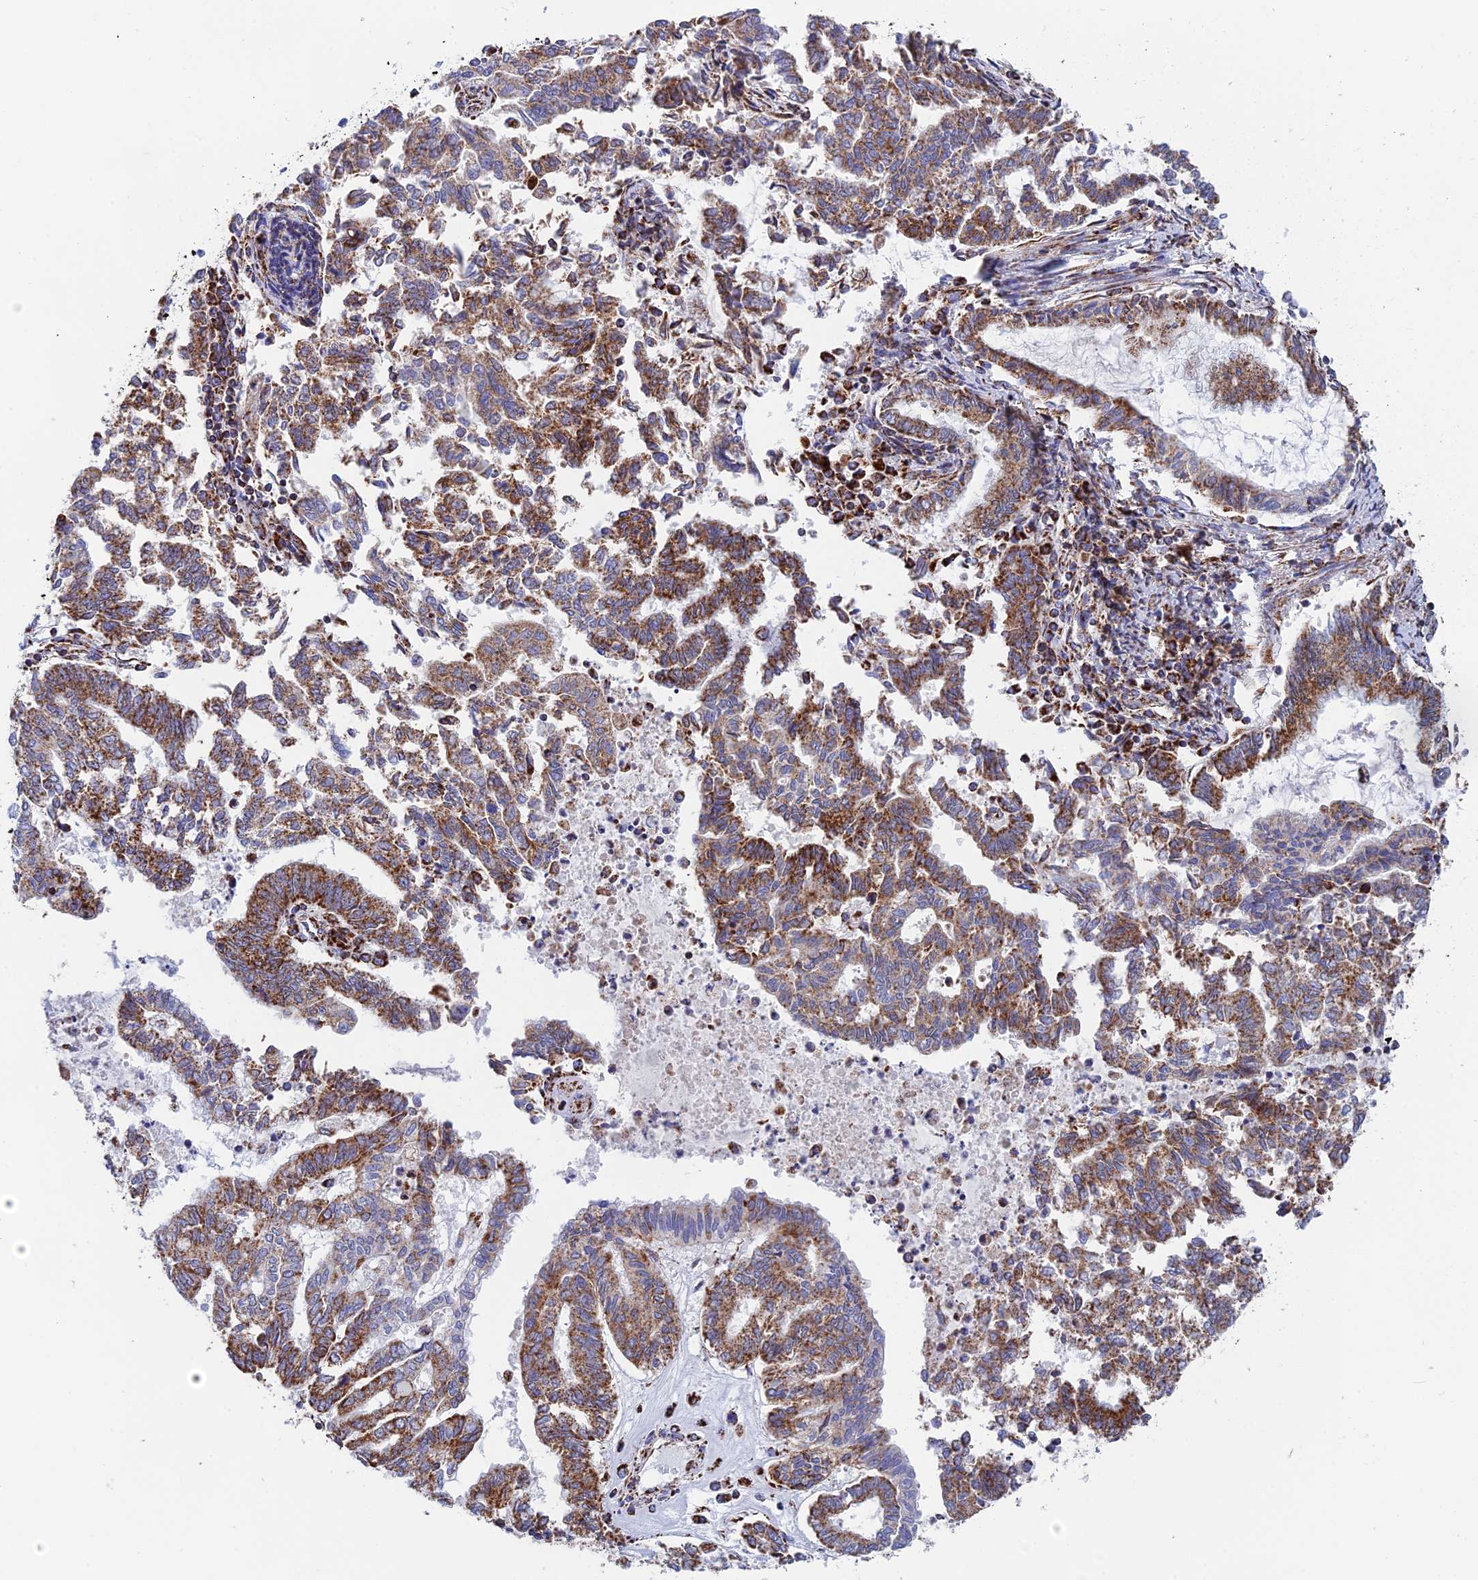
{"staining": {"intensity": "moderate", "quantity": ">75%", "location": "cytoplasmic/membranous"}, "tissue": "endometrial cancer", "cell_type": "Tumor cells", "image_type": "cancer", "snomed": [{"axis": "morphology", "description": "Adenocarcinoma, NOS"}, {"axis": "topography", "description": "Endometrium"}], "caption": "This histopathology image demonstrates IHC staining of human endometrial adenocarcinoma, with medium moderate cytoplasmic/membranous positivity in approximately >75% of tumor cells.", "gene": "NDUFA5", "patient": {"sex": "female", "age": 79}}